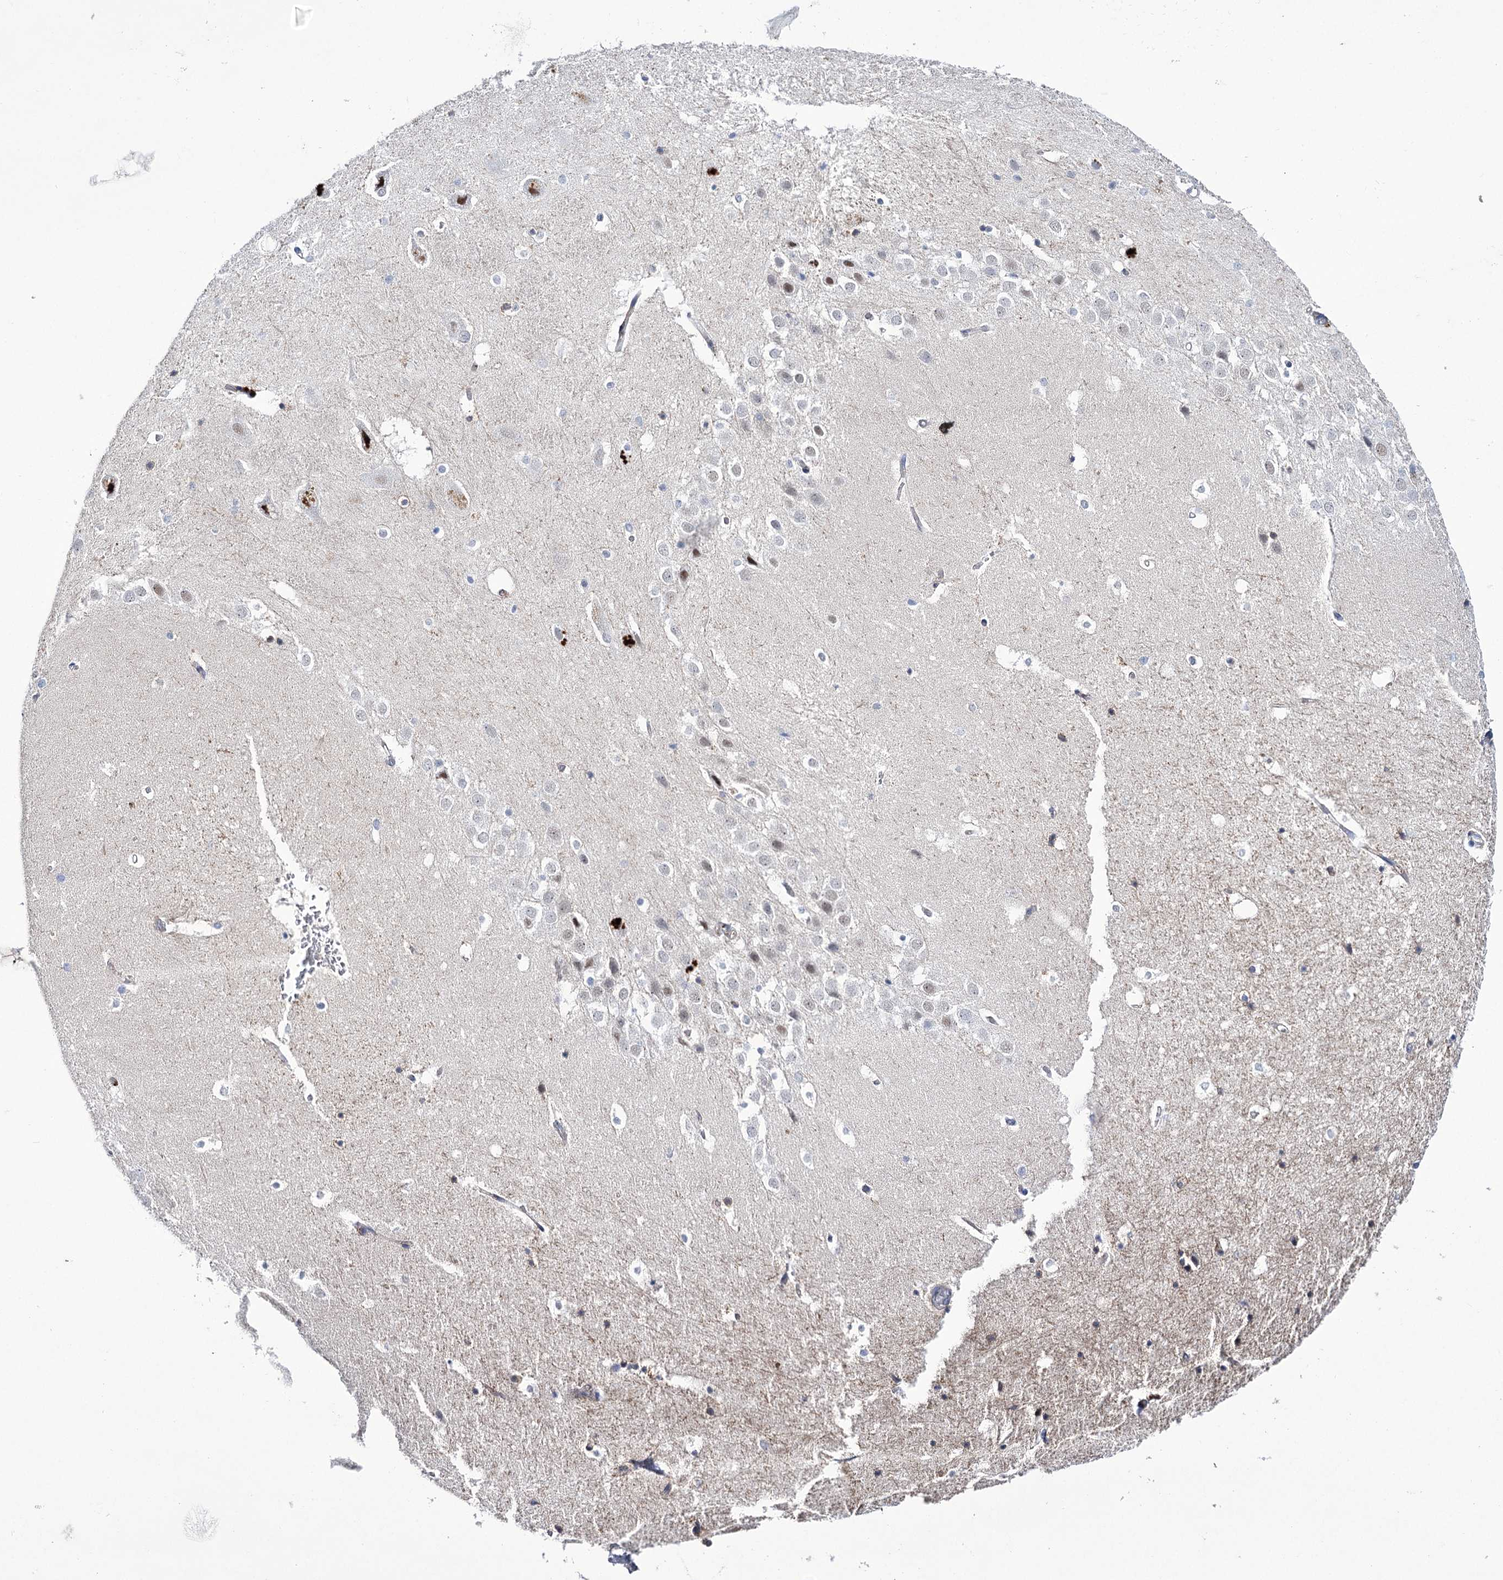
{"staining": {"intensity": "negative", "quantity": "none", "location": "none"}, "tissue": "hippocampus", "cell_type": "Glial cells", "image_type": "normal", "snomed": [{"axis": "morphology", "description": "Normal tissue, NOS"}, {"axis": "topography", "description": "Hippocampus"}], "caption": "Immunohistochemistry (IHC) image of normal hippocampus stained for a protein (brown), which exhibits no positivity in glial cells.", "gene": "CEP164", "patient": {"sex": "female", "age": 52}}